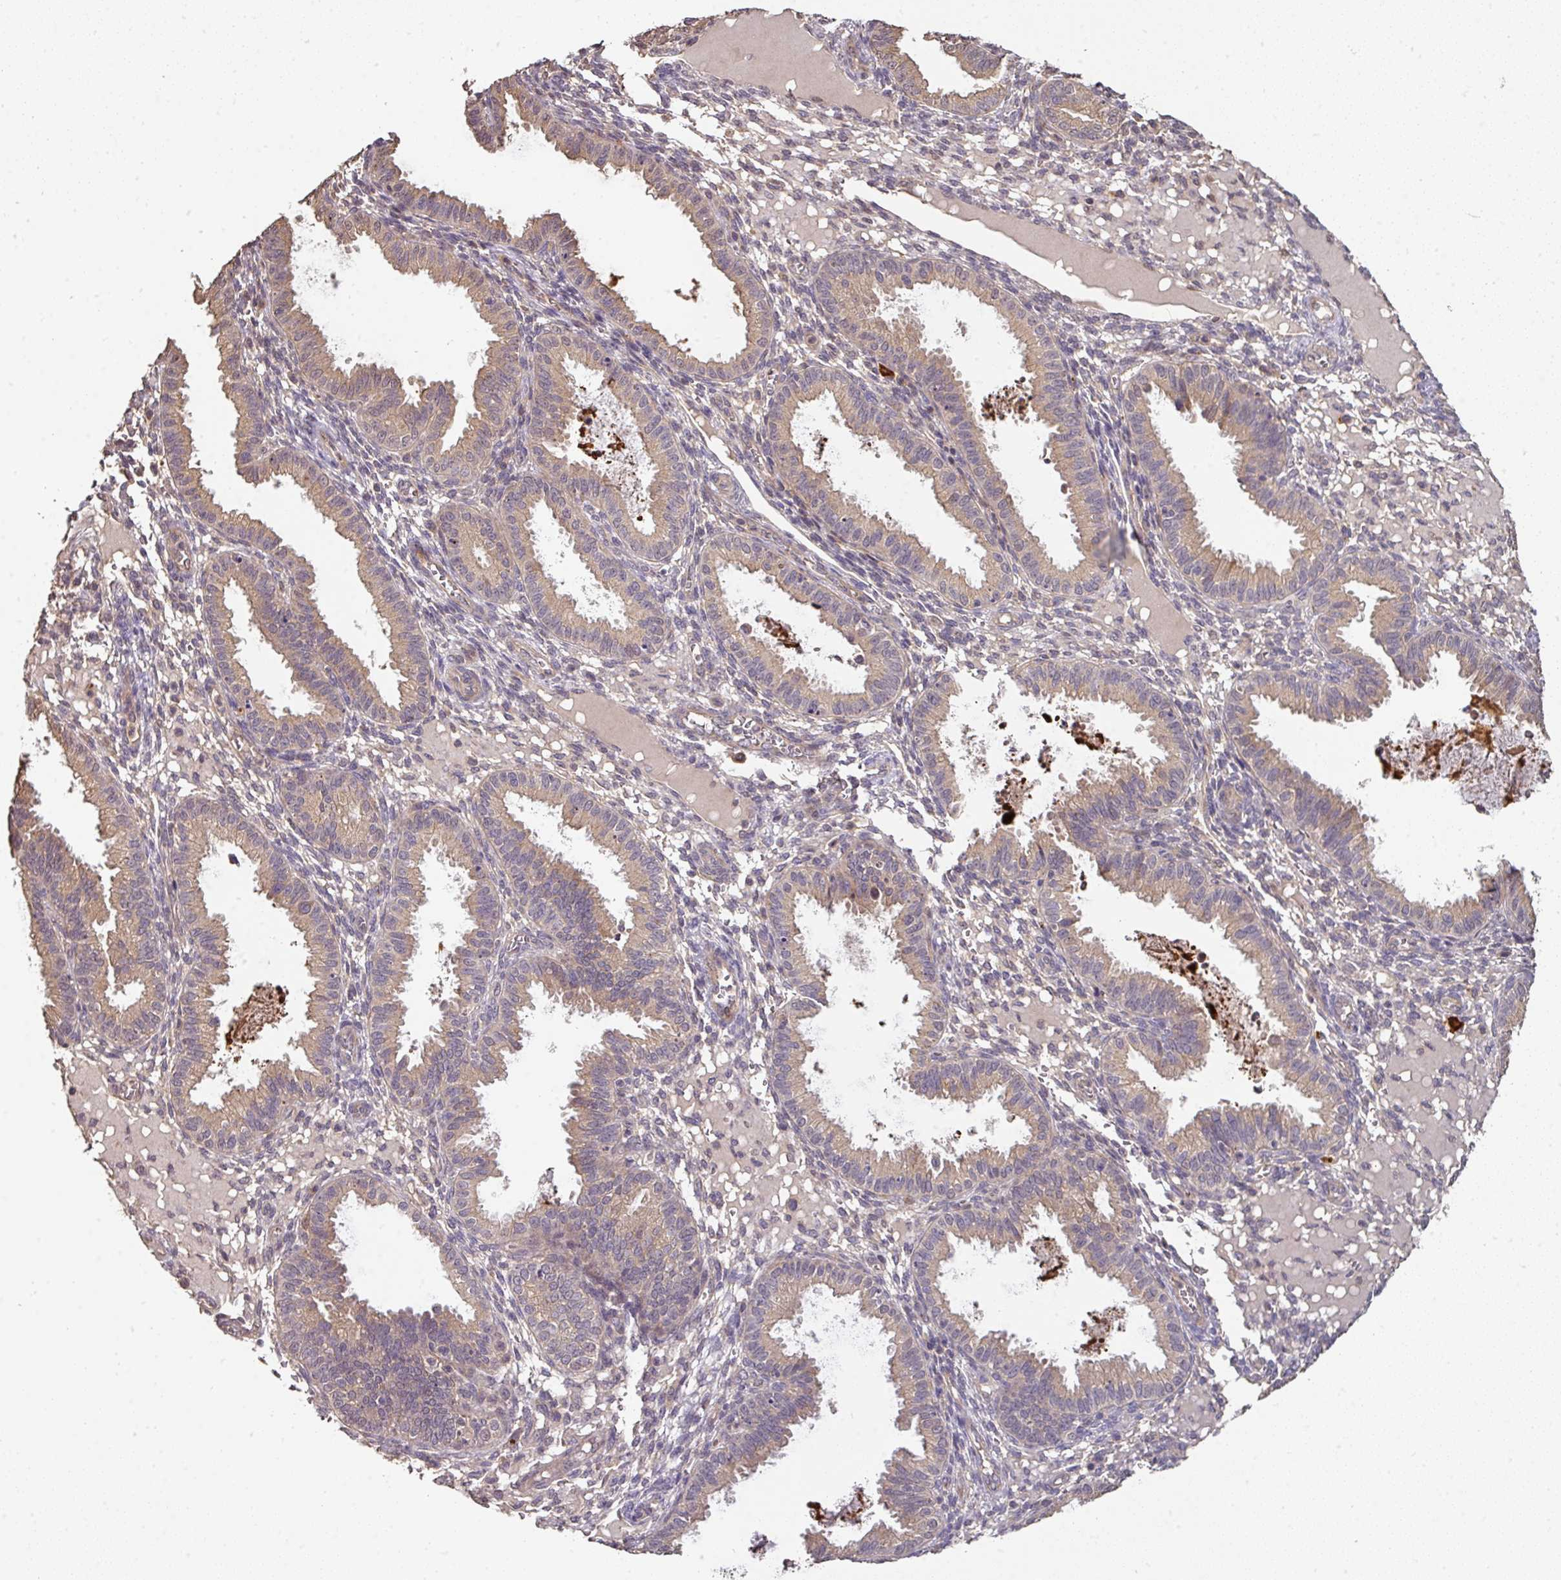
{"staining": {"intensity": "negative", "quantity": "none", "location": "none"}, "tissue": "endometrium", "cell_type": "Cells in endometrial stroma", "image_type": "normal", "snomed": [{"axis": "morphology", "description": "Normal tissue, NOS"}, {"axis": "topography", "description": "Endometrium"}], "caption": "Immunohistochemistry micrograph of unremarkable human endometrium stained for a protein (brown), which displays no expression in cells in endometrial stroma. (DAB (3,3'-diaminobenzidine) immunohistochemistry visualized using brightfield microscopy, high magnification).", "gene": "ACVR2B", "patient": {"sex": "female", "age": 33}}